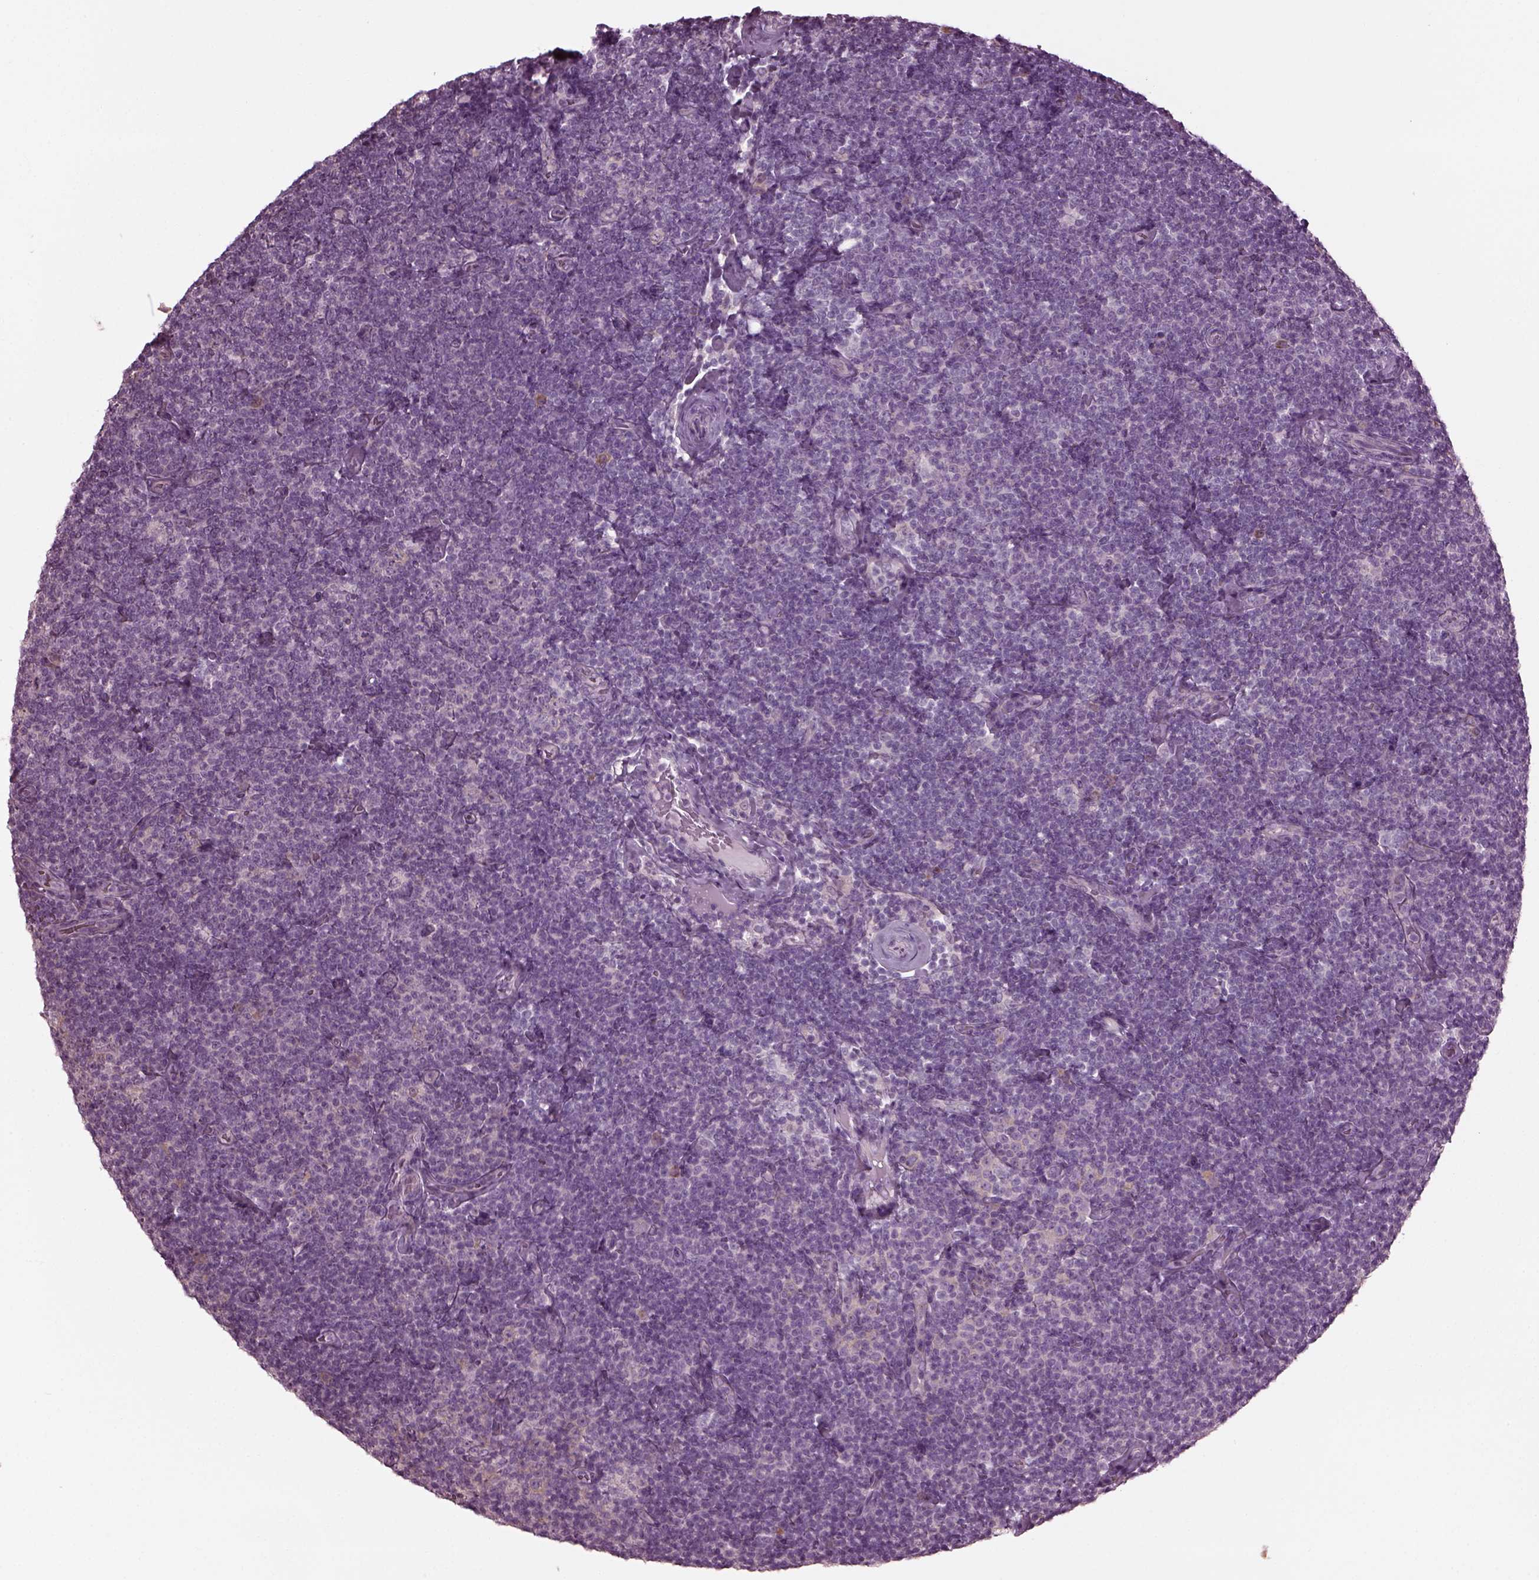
{"staining": {"intensity": "negative", "quantity": "none", "location": "none"}, "tissue": "lymphoma", "cell_type": "Tumor cells", "image_type": "cancer", "snomed": [{"axis": "morphology", "description": "Malignant lymphoma, non-Hodgkin's type, Low grade"}, {"axis": "topography", "description": "Lymph node"}], "caption": "The photomicrograph exhibits no significant expression in tumor cells of malignant lymphoma, non-Hodgkin's type (low-grade). The staining is performed using DAB brown chromogen with nuclei counter-stained in using hematoxylin.", "gene": "CABP5", "patient": {"sex": "male", "age": 81}}